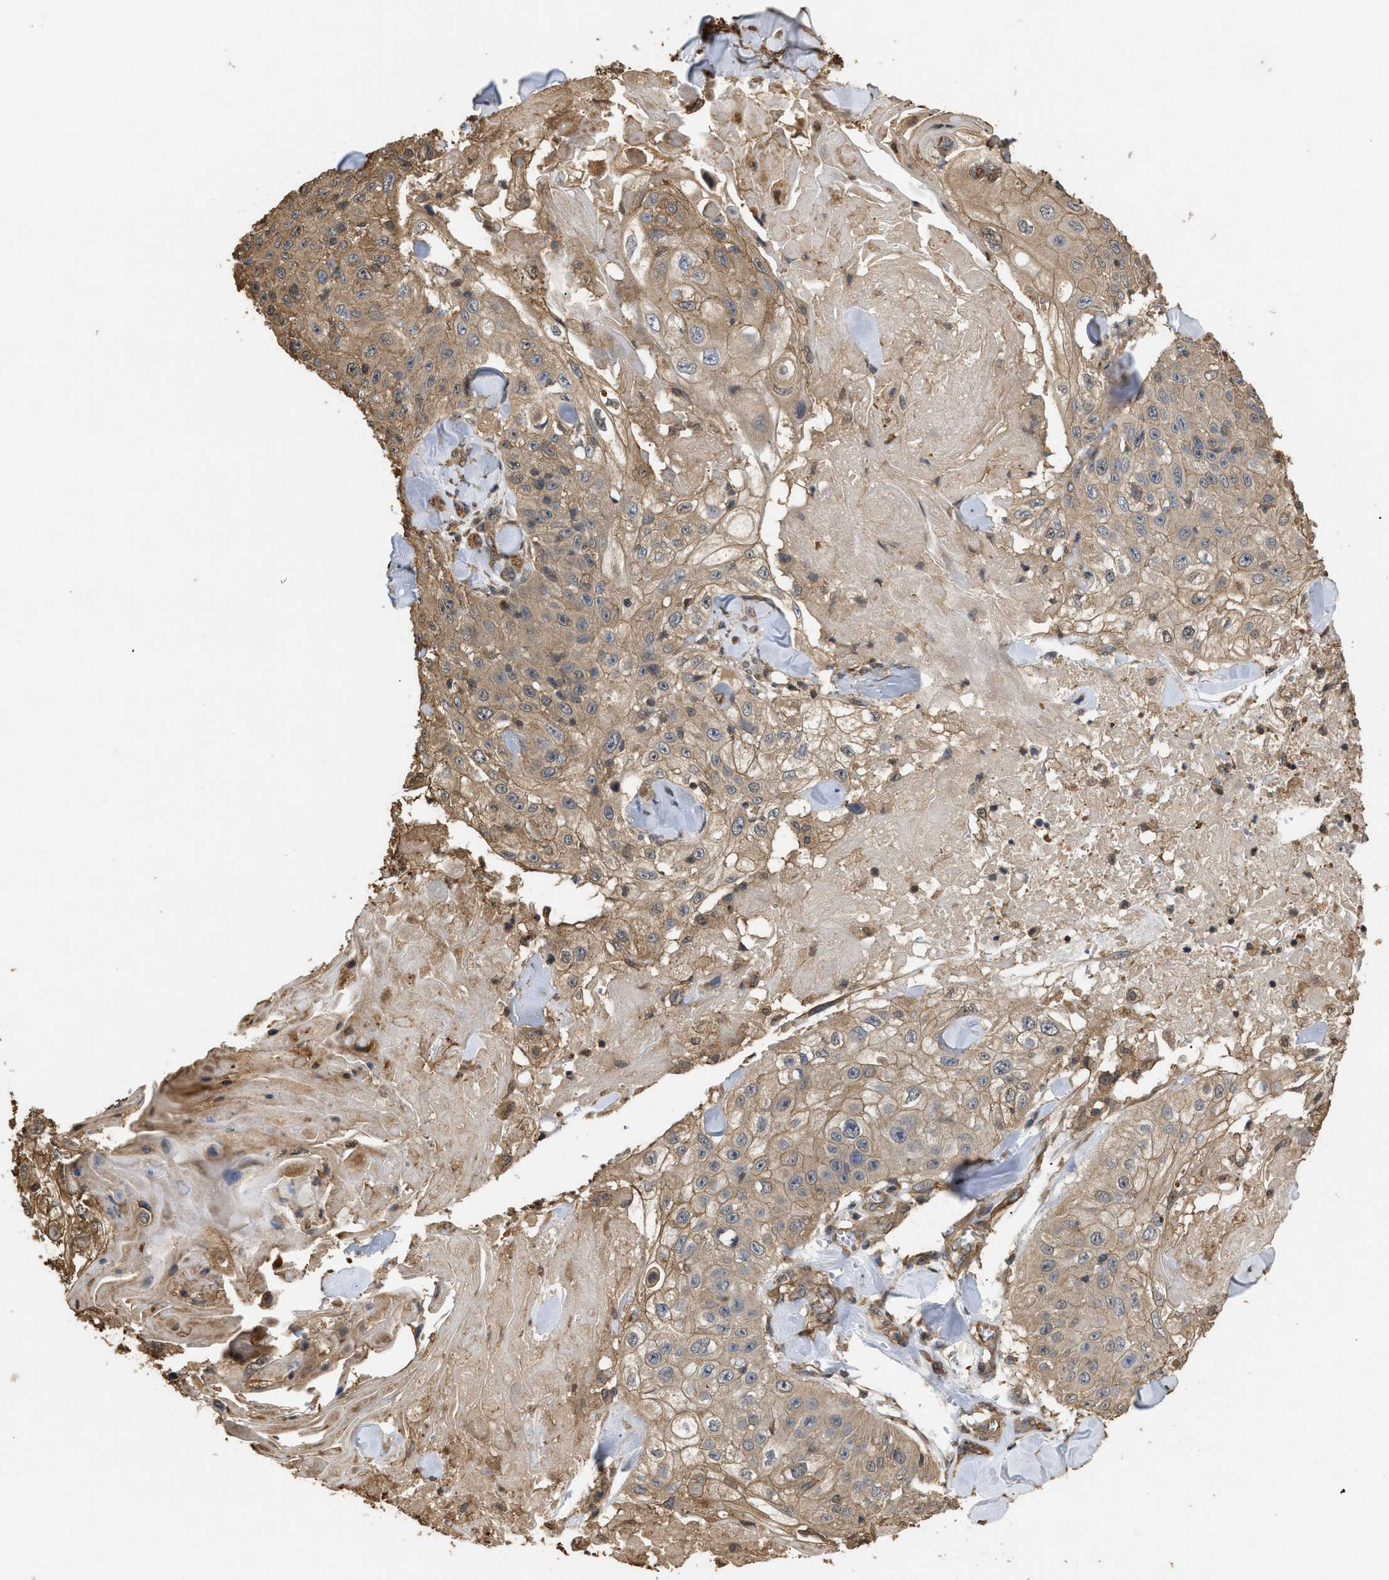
{"staining": {"intensity": "moderate", "quantity": ">75%", "location": "cytoplasmic/membranous"}, "tissue": "skin cancer", "cell_type": "Tumor cells", "image_type": "cancer", "snomed": [{"axis": "morphology", "description": "Squamous cell carcinoma, NOS"}, {"axis": "topography", "description": "Skin"}], "caption": "Tumor cells display medium levels of moderate cytoplasmic/membranous staining in approximately >75% of cells in human skin cancer.", "gene": "CALM1", "patient": {"sex": "male", "age": 86}}